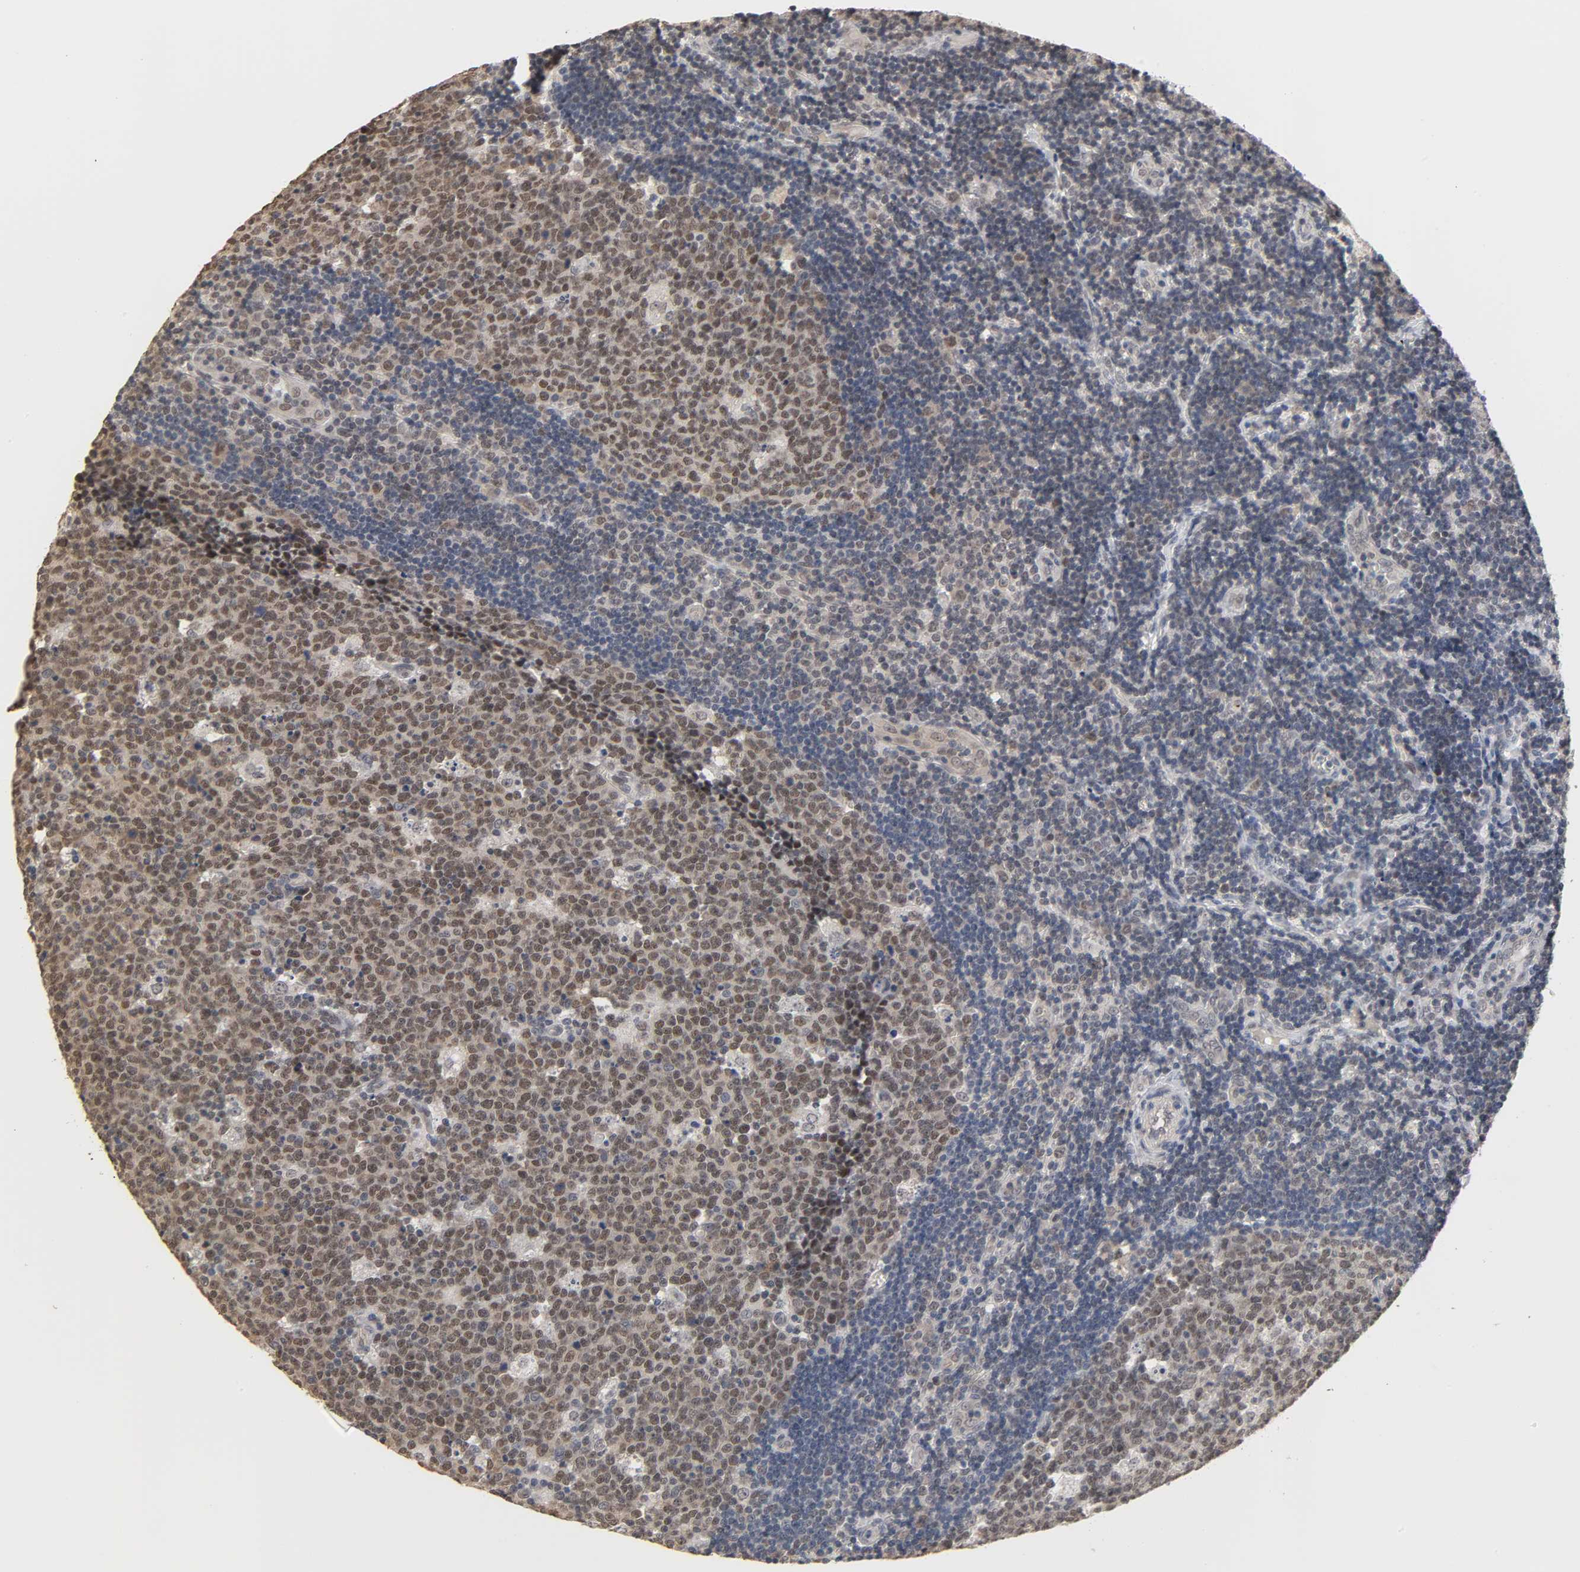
{"staining": {"intensity": "moderate", "quantity": ">75%", "location": "cytoplasmic/membranous,nuclear"}, "tissue": "lymph node", "cell_type": "Germinal center cells", "image_type": "normal", "snomed": [{"axis": "morphology", "description": "Normal tissue, NOS"}, {"axis": "topography", "description": "Lymph node"}, {"axis": "topography", "description": "Salivary gland"}], "caption": "Unremarkable lymph node reveals moderate cytoplasmic/membranous,nuclear expression in approximately >75% of germinal center cells (DAB IHC, brown staining for protein, blue staining for nuclei)..", "gene": "HTR1E", "patient": {"sex": "male", "age": 8}}